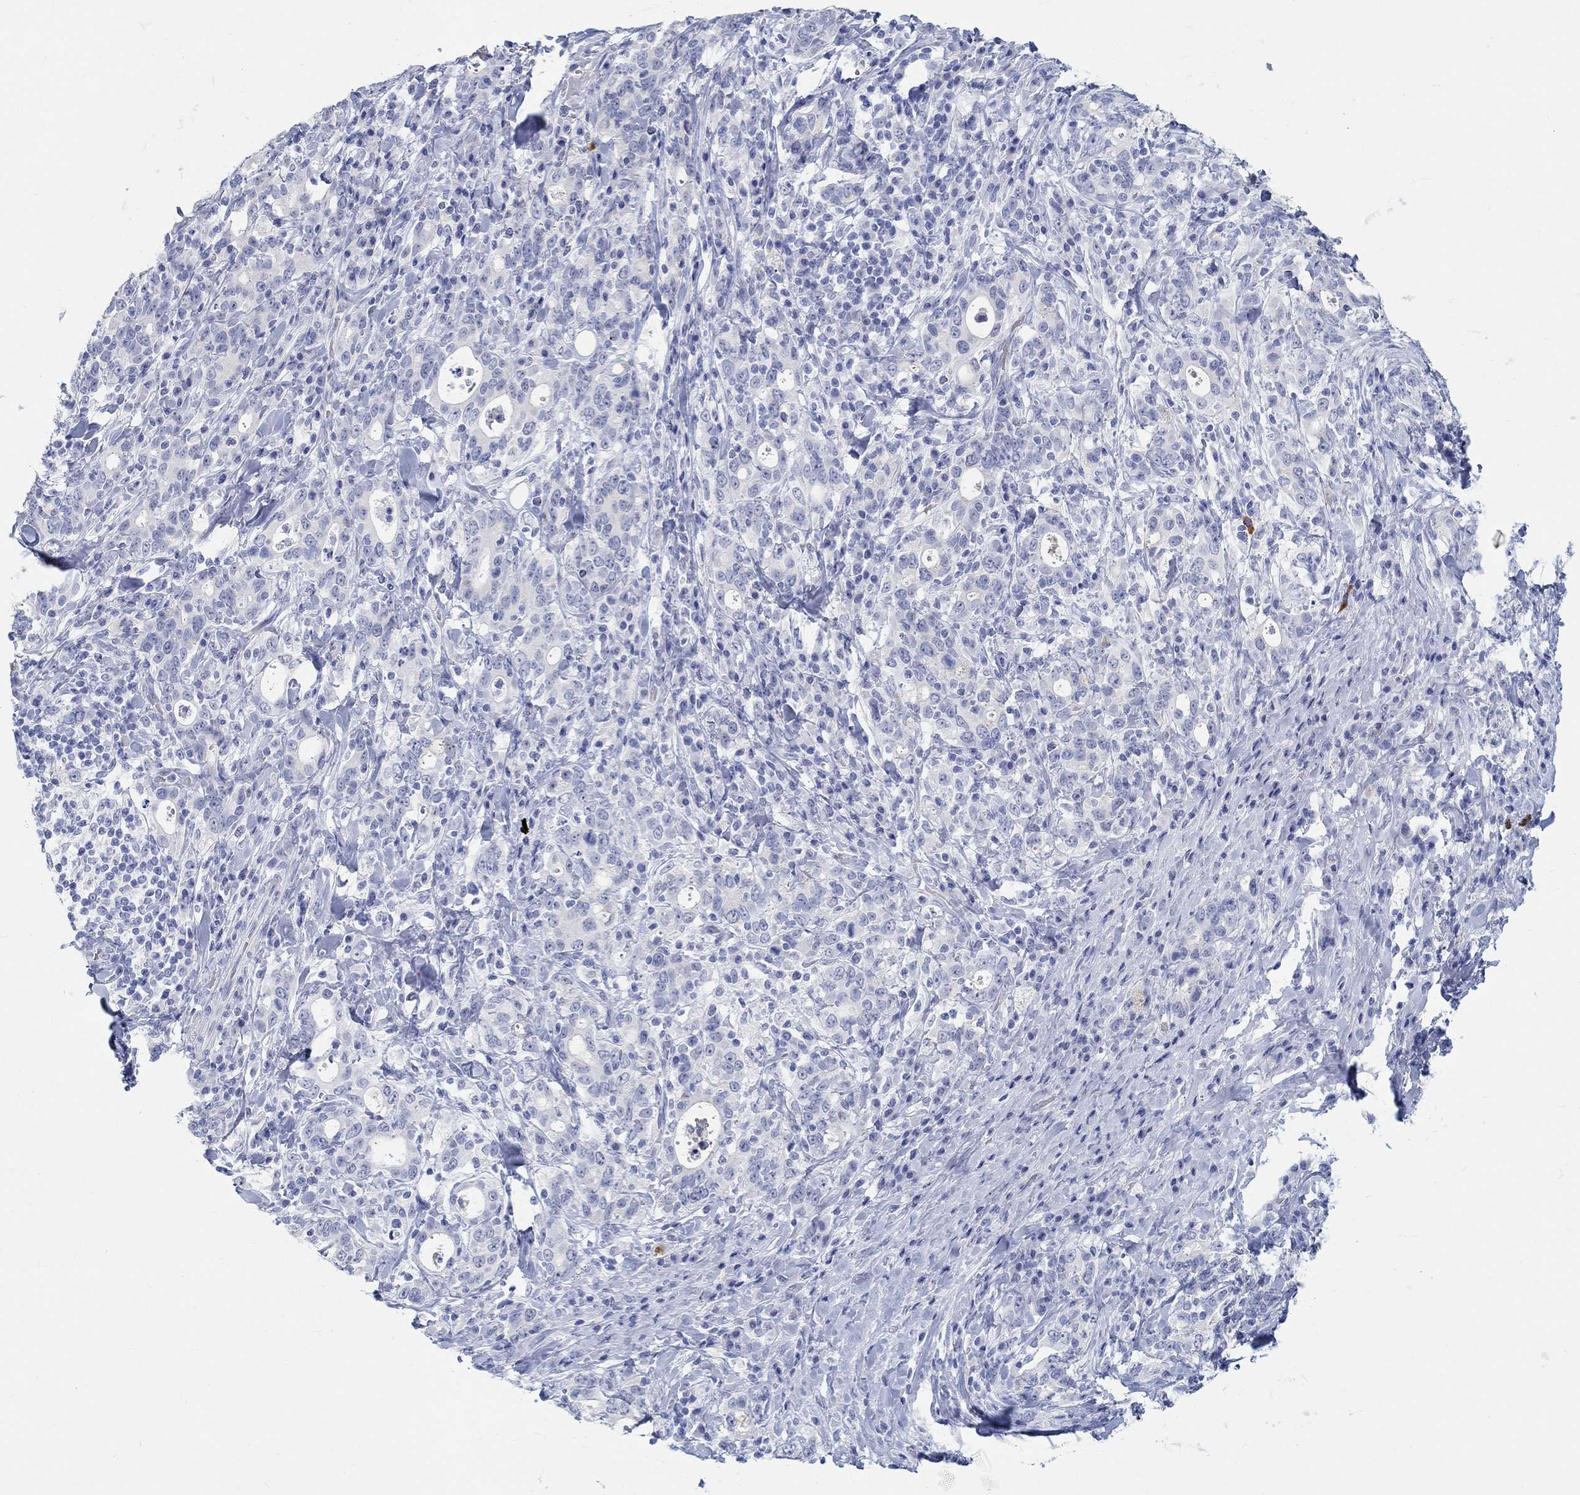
{"staining": {"intensity": "negative", "quantity": "none", "location": "none"}, "tissue": "stomach cancer", "cell_type": "Tumor cells", "image_type": "cancer", "snomed": [{"axis": "morphology", "description": "Adenocarcinoma, NOS"}, {"axis": "topography", "description": "Stomach"}], "caption": "IHC photomicrograph of neoplastic tissue: stomach cancer (adenocarcinoma) stained with DAB (3,3'-diaminobenzidine) reveals no significant protein expression in tumor cells.", "gene": "GRIA3", "patient": {"sex": "male", "age": 79}}